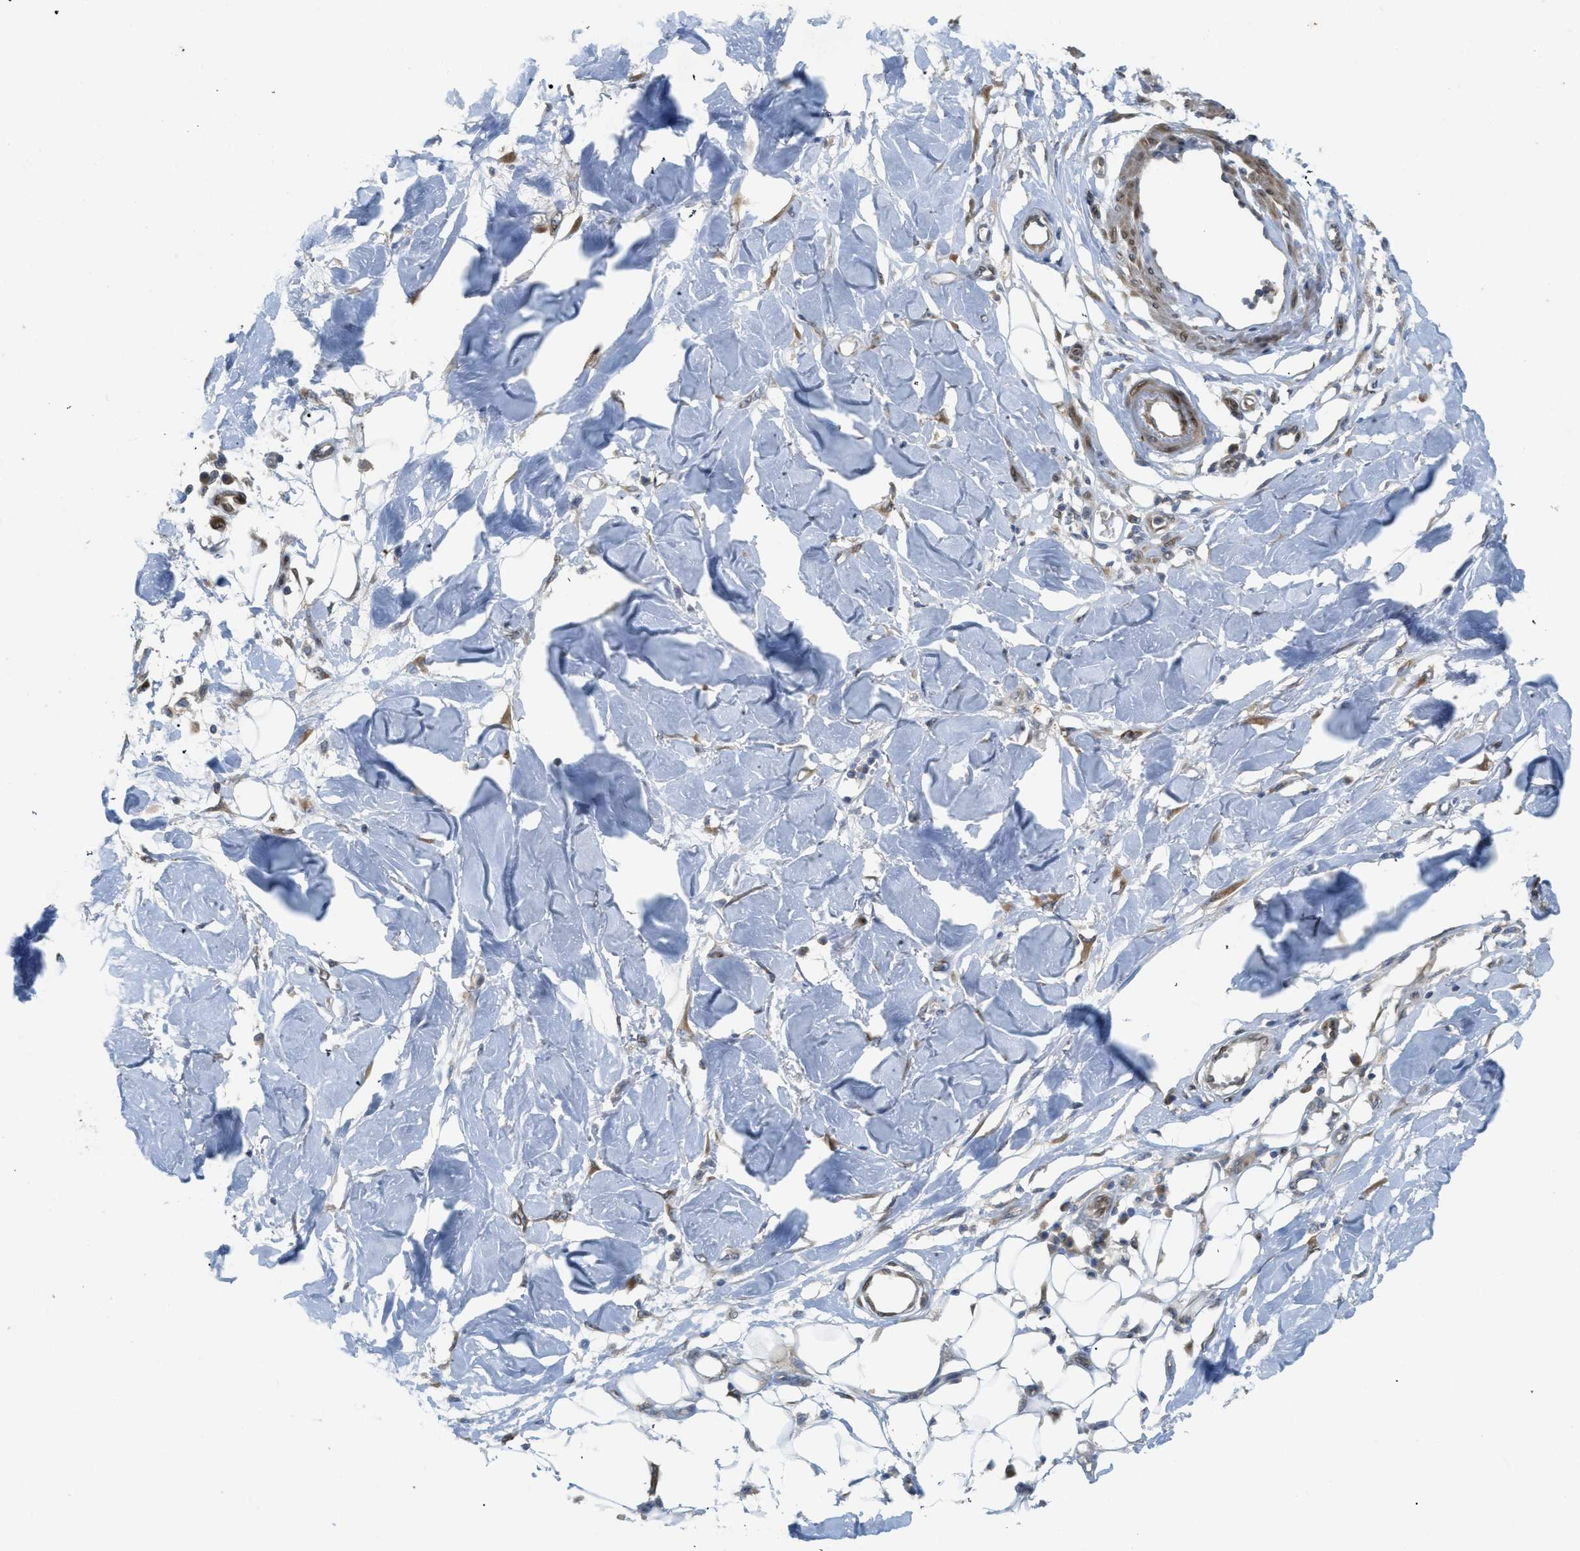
{"staining": {"intensity": "moderate", "quantity": "<25%", "location": "cytoplasmic/membranous"}, "tissue": "adipose tissue", "cell_type": "Adipocytes", "image_type": "normal", "snomed": [{"axis": "morphology", "description": "Normal tissue, NOS"}, {"axis": "morphology", "description": "Squamous cell carcinoma, NOS"}, {"axis": "topography", "description": "Skin"}, {"axis": "topography", "description": "Peripheral nerve tissue"}], "caption": "An immunohistochemistry (IHC) micrograph of benign tissue is shown. Protein staining in brown labels moderate cytoplasmic/membranous positivity in adipose tissue within adipocytes.", "gene": "EIF2AK3", "patient": {"sex": "male", "age": 83}}